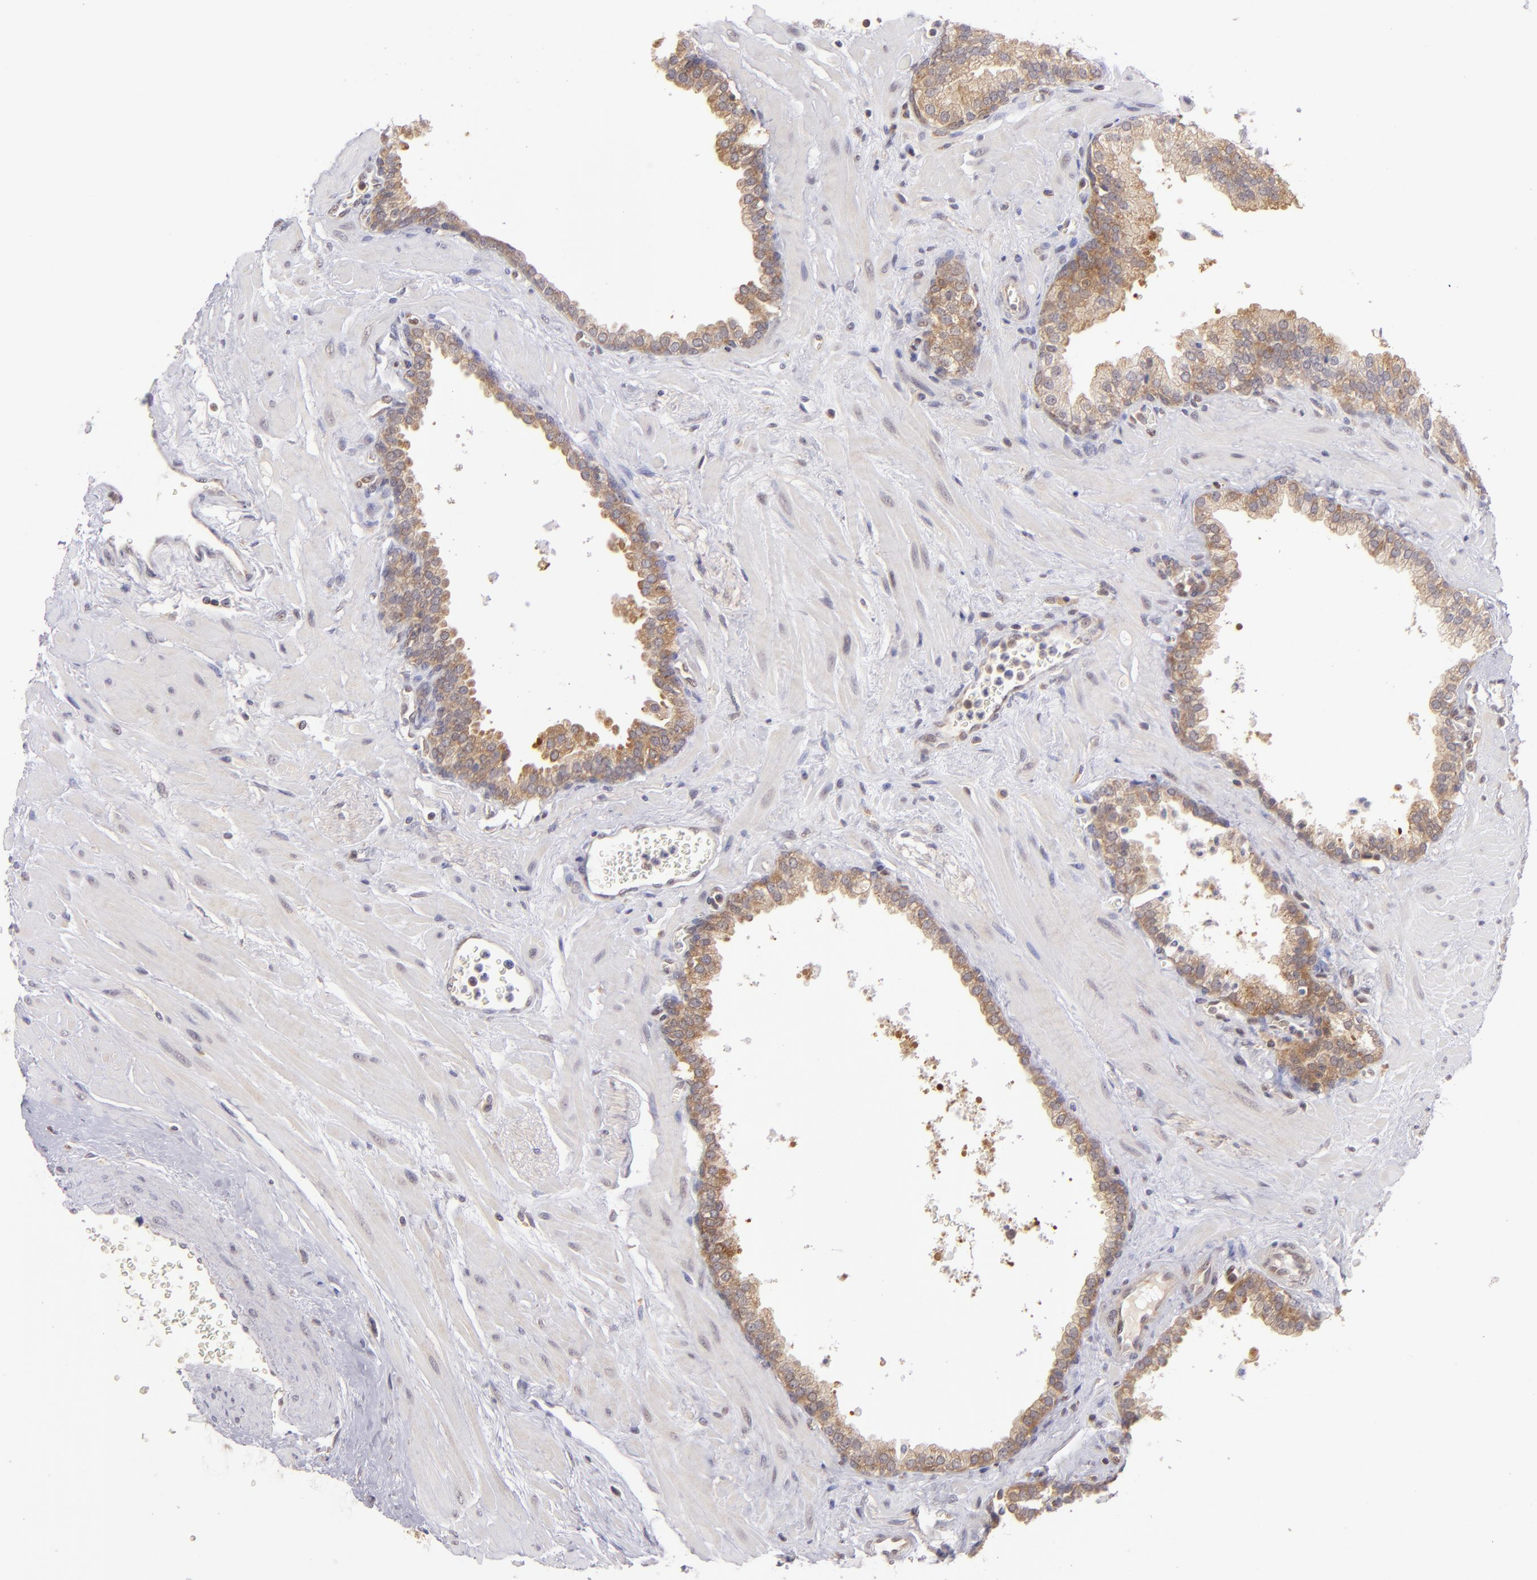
{"staining": {"intensity": "strong", "quantity": ">75%", "location": "cytoplasmic/membranous"}, "tissue": "prostate", "cell_type": "Glandular cells", "image_type": "normal", "snomed": [{"axis": "morphology", "description": "Normal tissue, NOS"}, {"axis": "topography", "description": "Prostate"}], "caption": "IHC image of benign prostate stained for a protein (brown), which exhibits high levels of strong cytoplasmic/membranous staining in approximately >75% of glandular cells.", "gene": "PTPN13", "patient": {"sex": "male", "age": 60}}